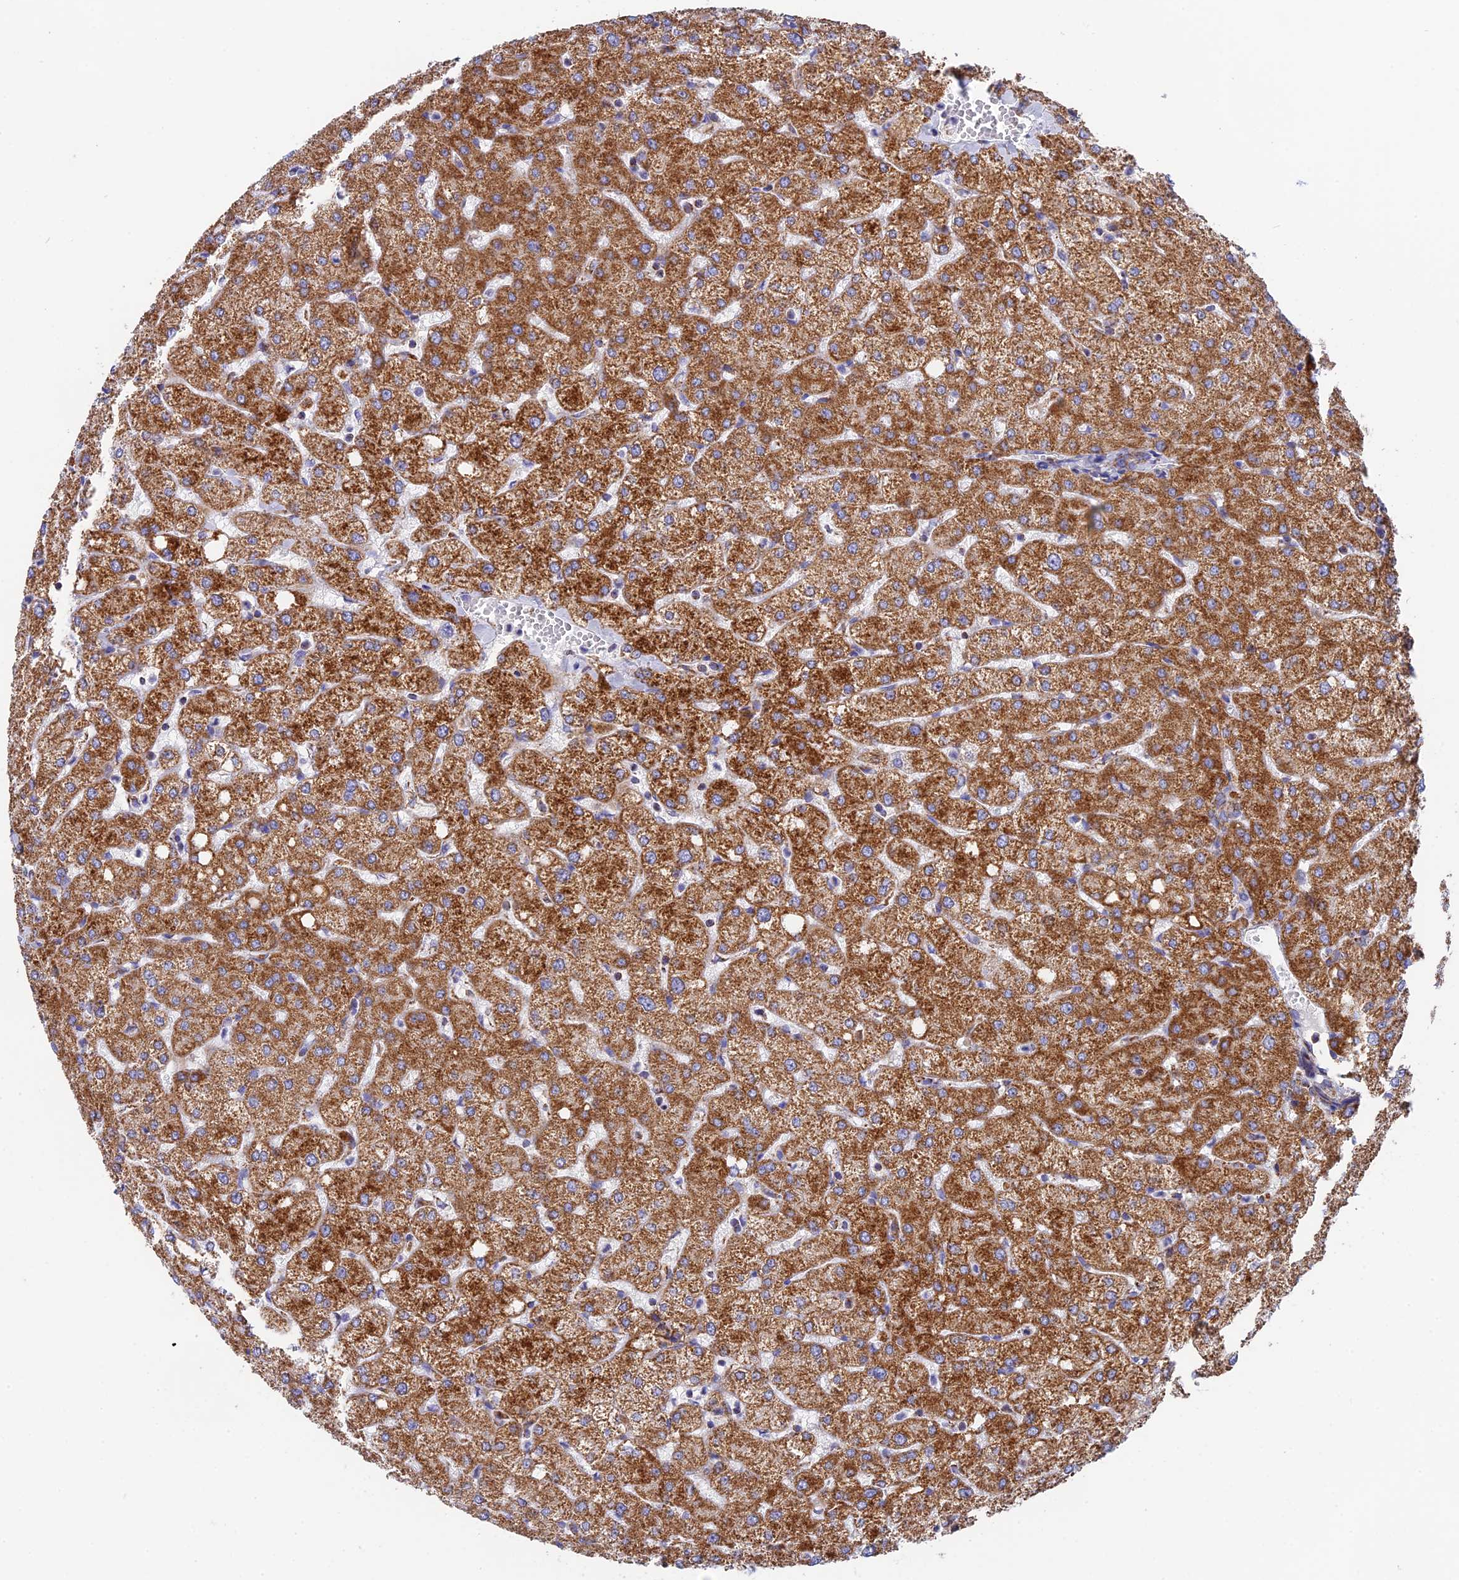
{"staining": {"intensity": "weak", "quantity": ">75%", "location": "cytoplasmic/membranous"}, "tissue": "liver", "cell_type": "Cholangiocytes", "image_type": "normal", "snomed": [{"axis": "morphology", "description": "Normal tissue, NOS"}, {"axis": "topography", "description": "Liver"}], "caption": "Liver stained with DAB immunohistochemistry (IHC) reveals low levels of weak cytoplasmic/membranous staining in about >75% of cholangiocytes. Immunohistochemistry (ihc) stains the protein in brown and the nuclei are stained blue.", "gene": "NDUFA5", "patient": {"sex": "female", "age": 54}}